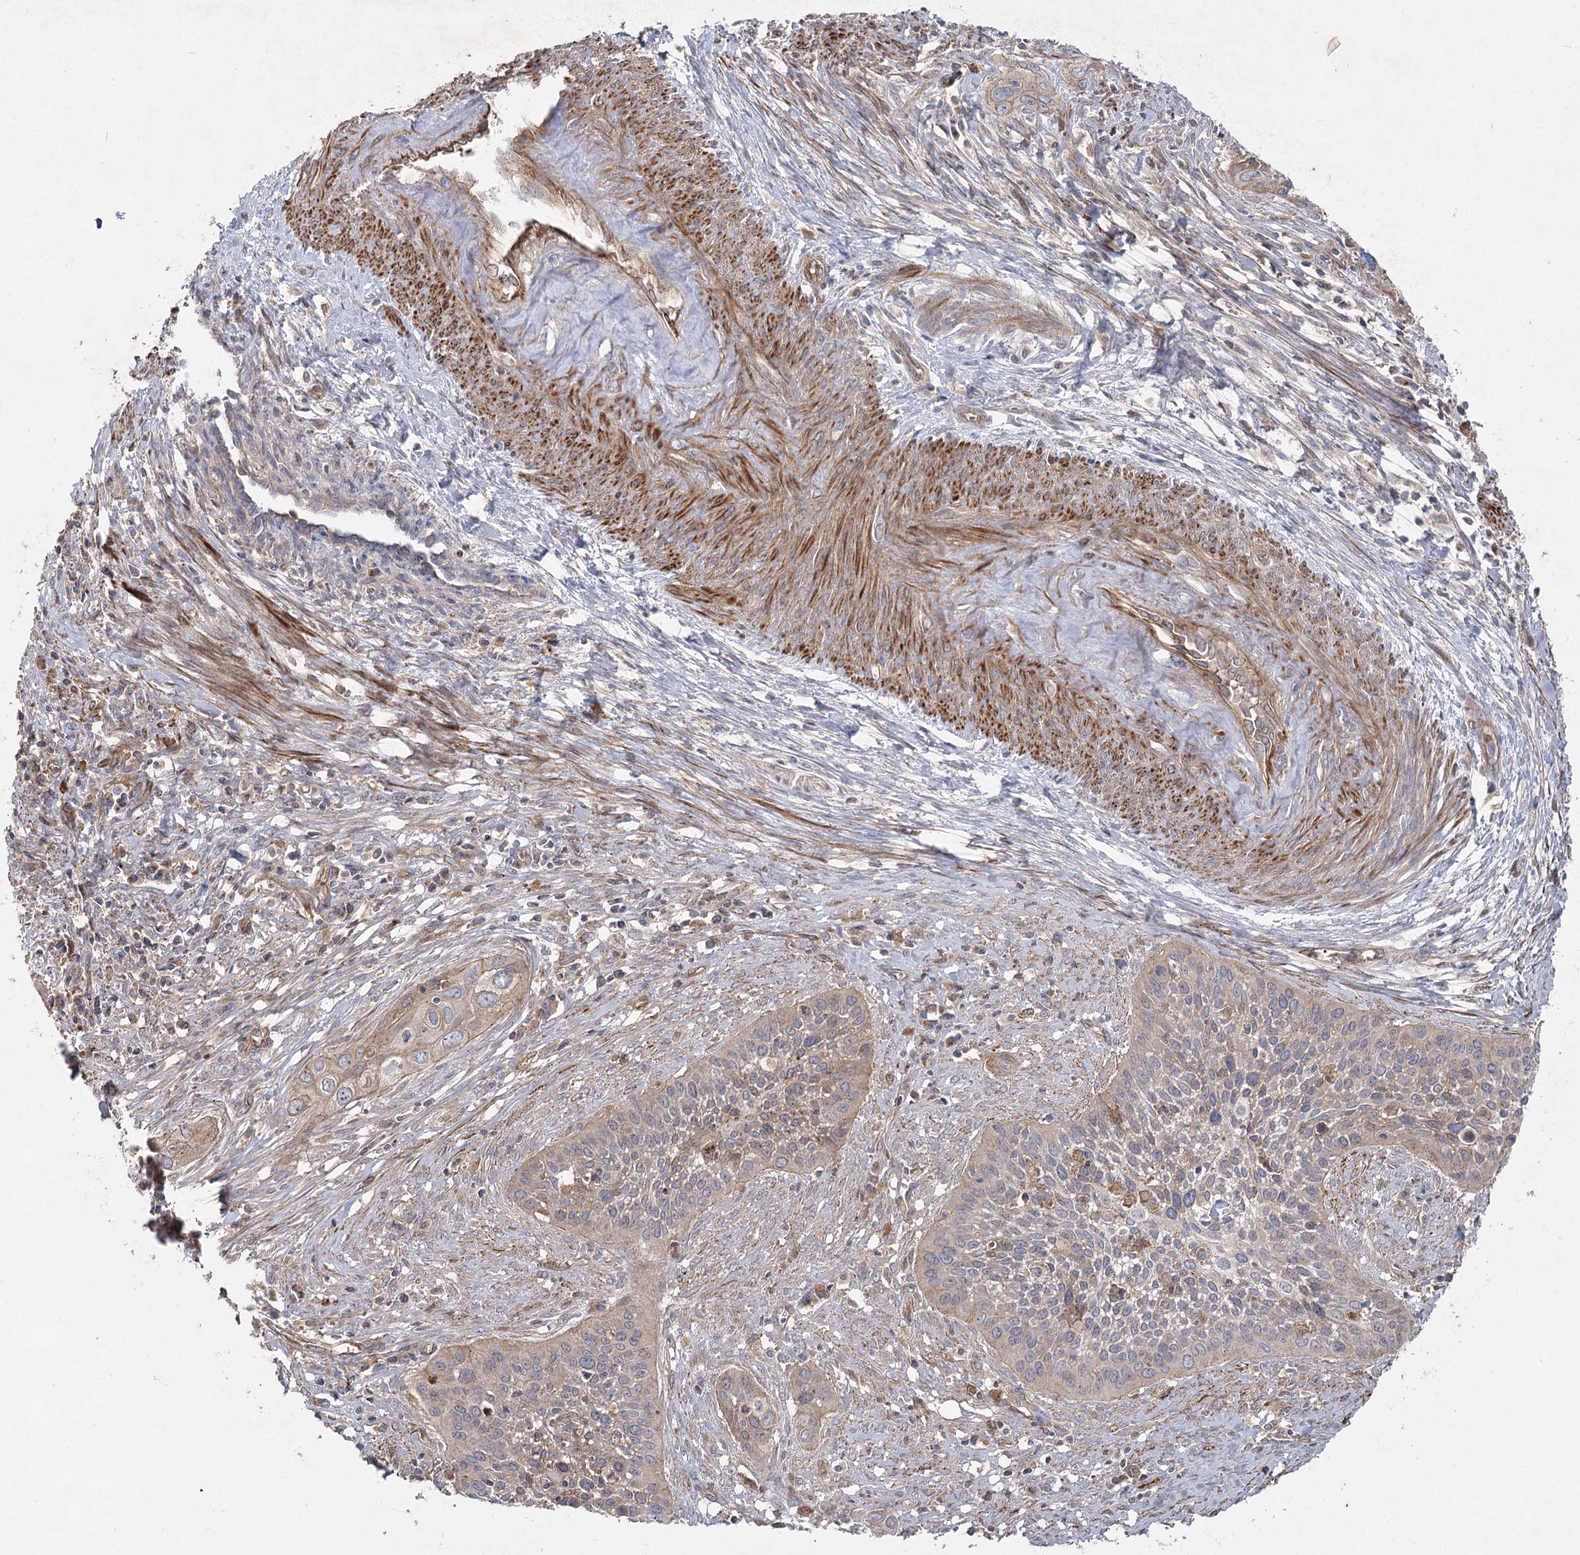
{"staining": {"intensity": "moderate", "quantity": ">75%", "location": "cytoplasmic/membranous"}, "tissue": "cervical cancer", "cell_type": "Tumor cells", "image_type": "cancer", "snomed": [{"axis": "morphology", "description": "Squamous cell carcinoma, NOS"}, {"axis": "topography", "description": "Cervix"}], "caption": "An image of cervical cancer stained for a protein exhibits moderate cytoplasmic/membranous brown staining in tumor cells.", "gene": "KIAA0825", "patient": {"sex": "female", "age": 34}}